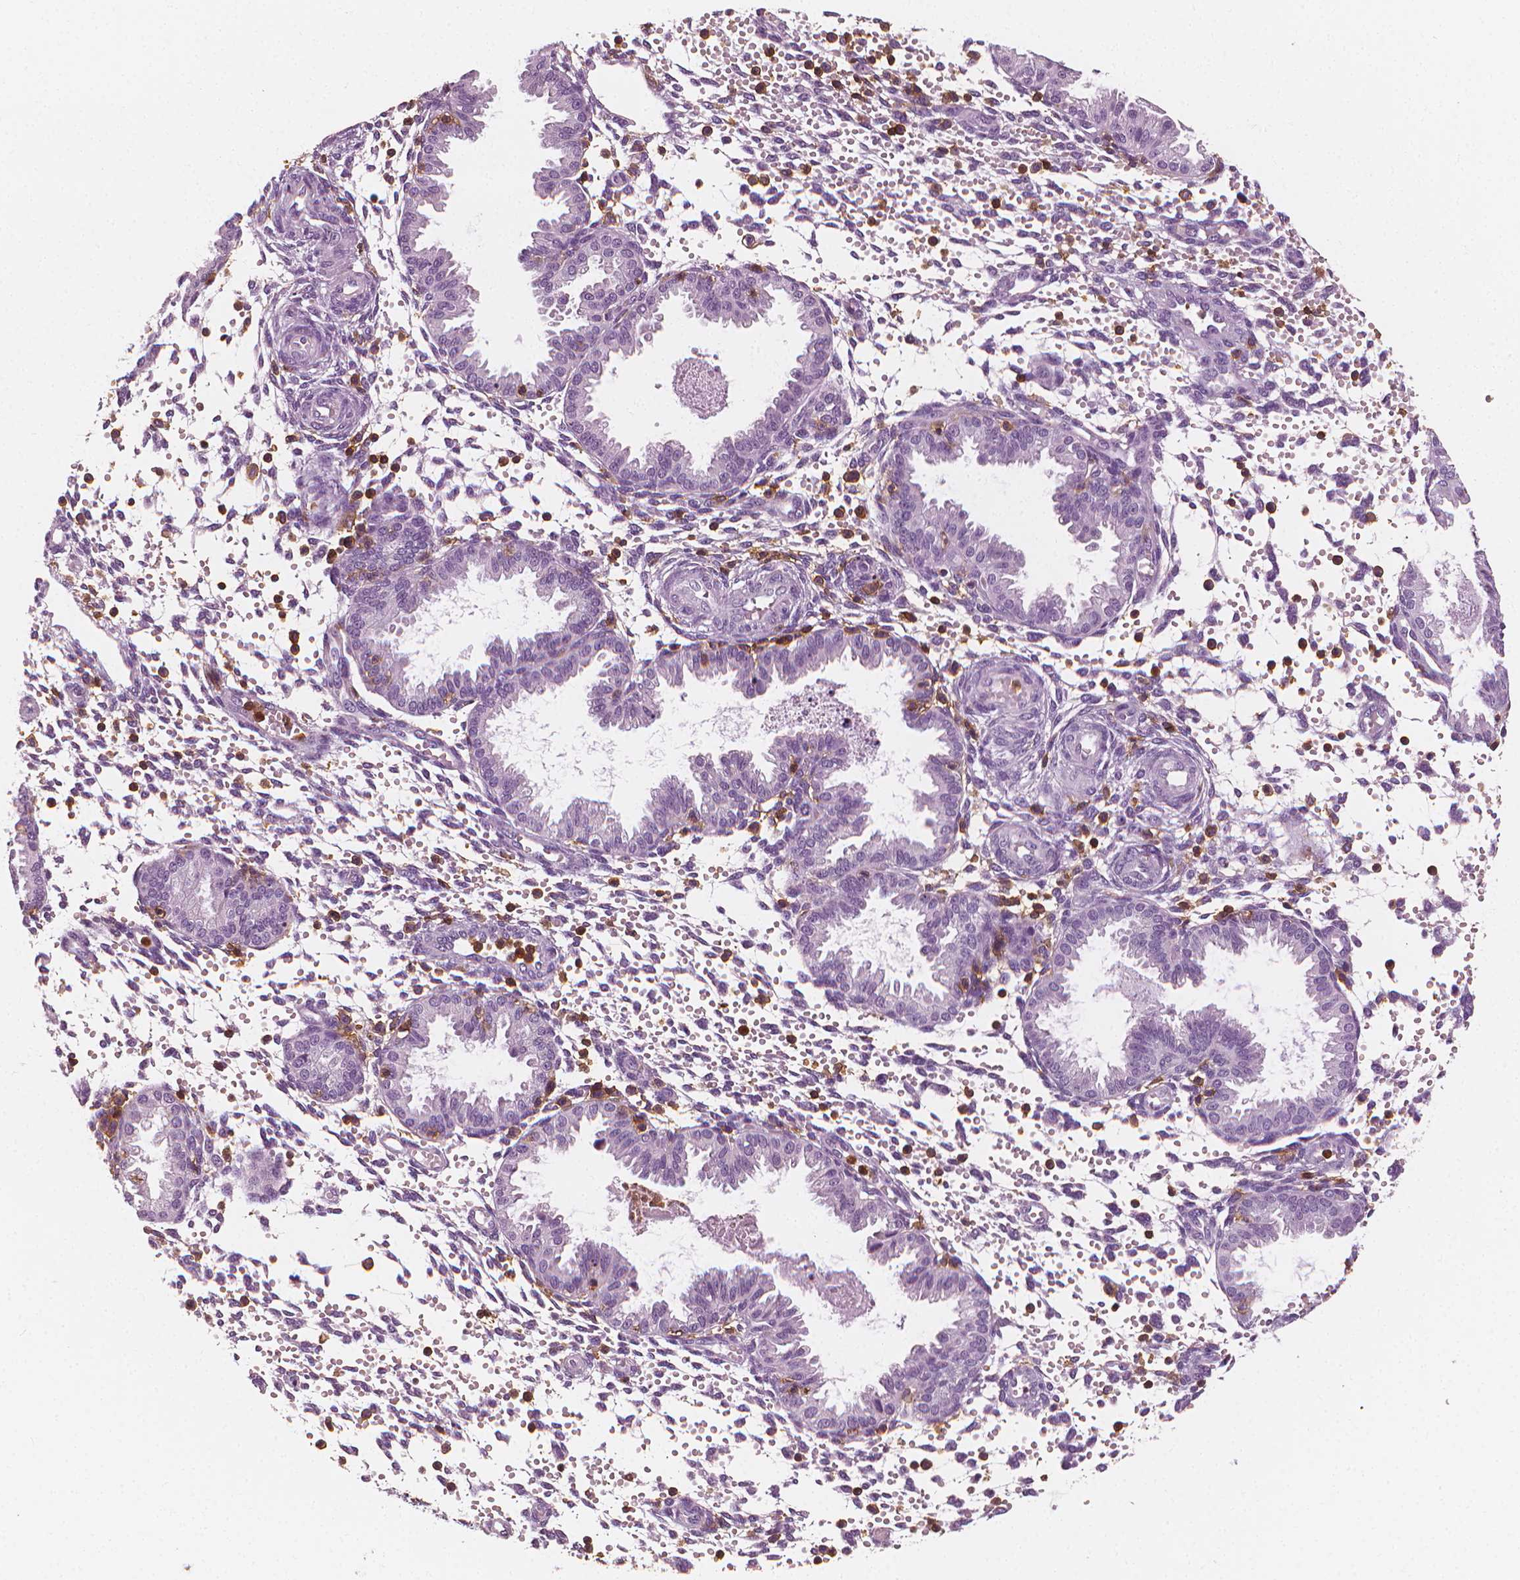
{"staining": {"intensity": "negative", "quantity": "none", "location": "none"}, "tissue": "endometrium", "cell_type": "Cells in endometrial stroma", "image_type": "normal", "snomed": [{"axis": "morphology", "description": "Normal tissue, NOS"}, {"axis": "topography", "description": "Endometrium"}], "caption": "This is a histopathology image of immunohistochemistry staining of normal endometrium, which shows no staining in cells in endometrial stroma.", "gene": "PTPRC", "patient": {"sex": "female", "age": 33}}